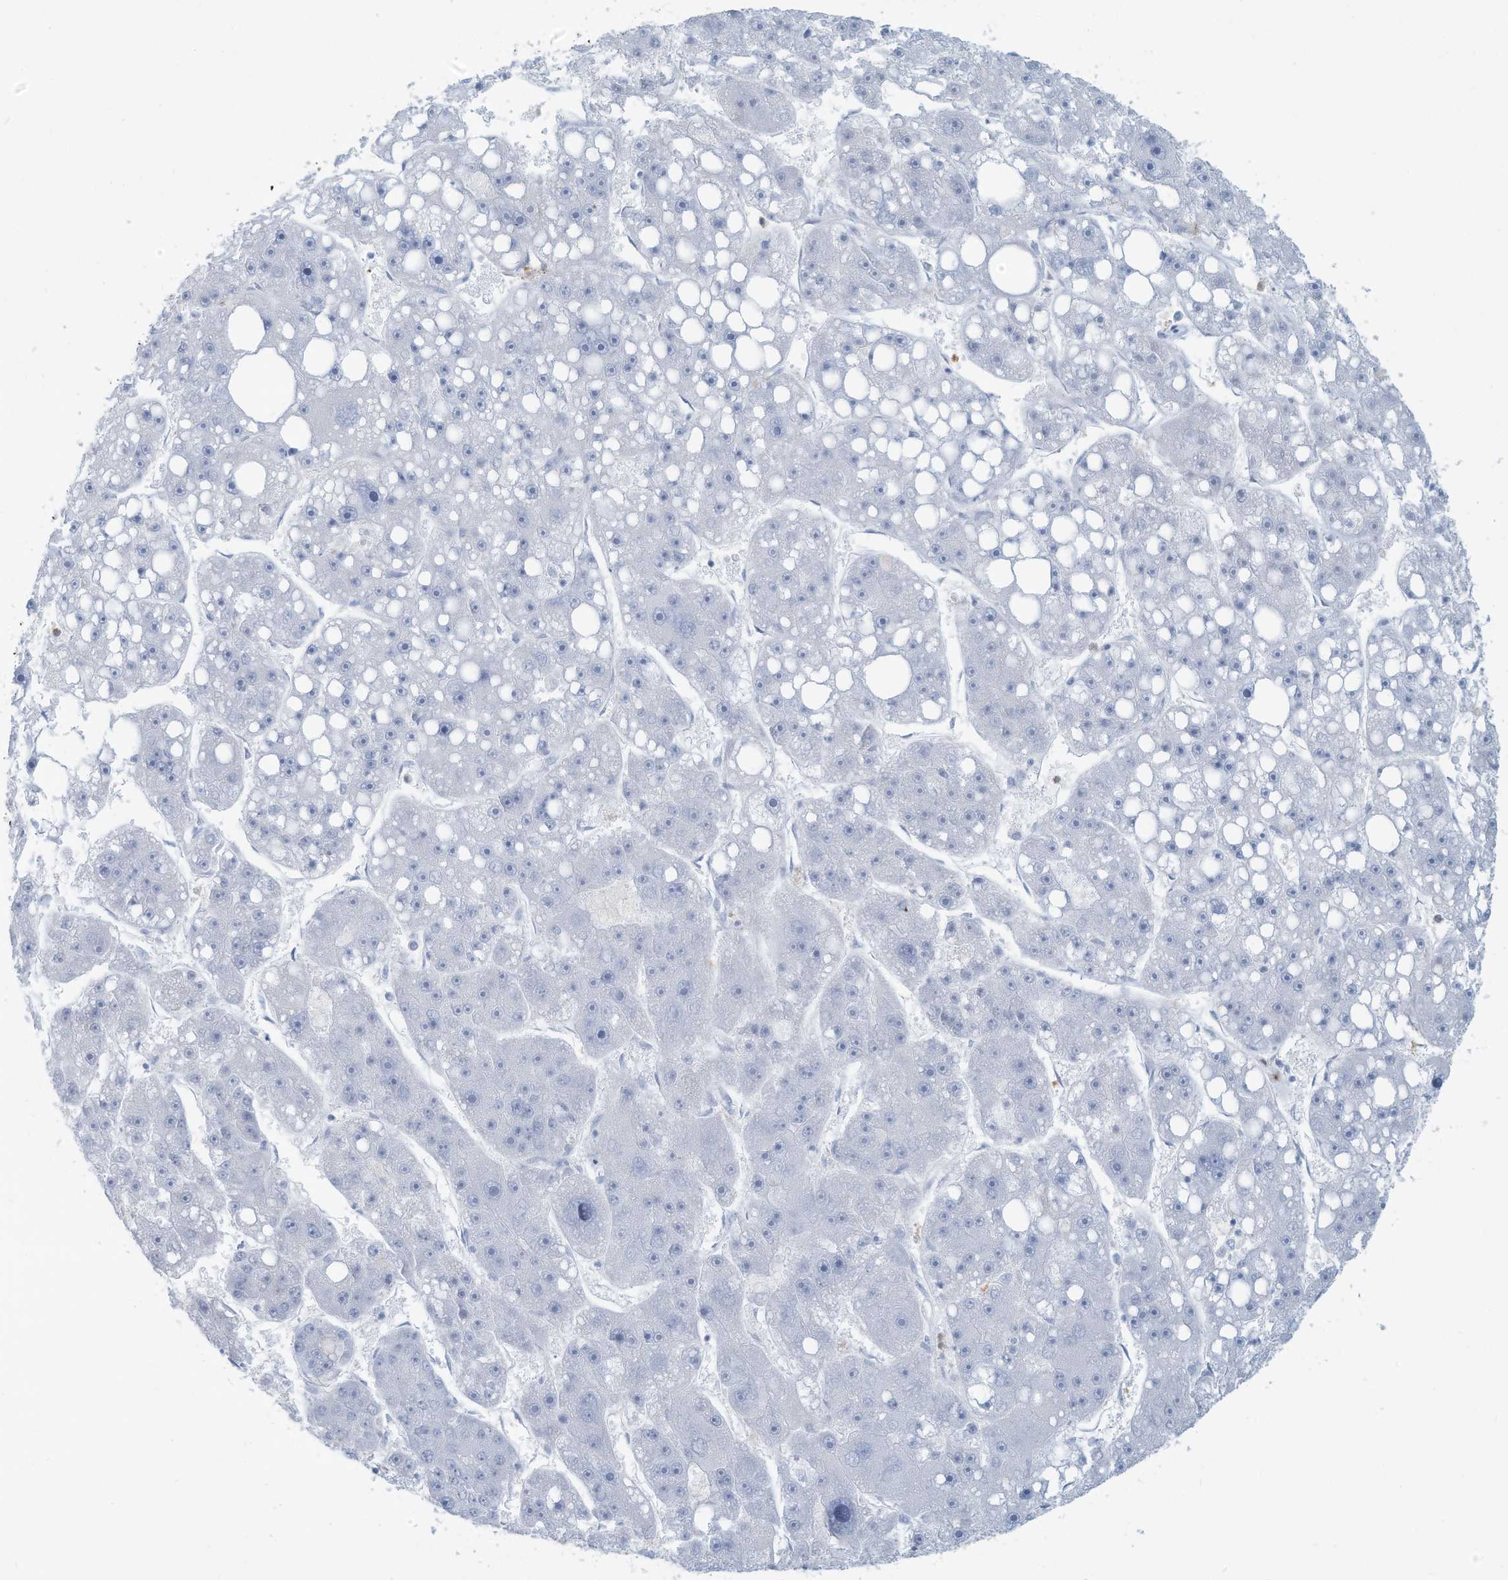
{"staining": {"intensity": "negative", "quantity": "none", "location": "none"}, "tissue": "liver cancer", "cell_type": "Tumor cells", "image_type": "cancer", "snomed": [{"axis": "morphology", "description": "Carcinoma, Hepatocellular, NOS"}, {"axis": "topography", "description": "Liver"}], "caption": "This is an immunohistochemistry micrograph of liver hepatocellular carcinoma. There is no expression in tumor cells.", "gene": "ERI2", "patient": {"sex": "female", "age": 61}}